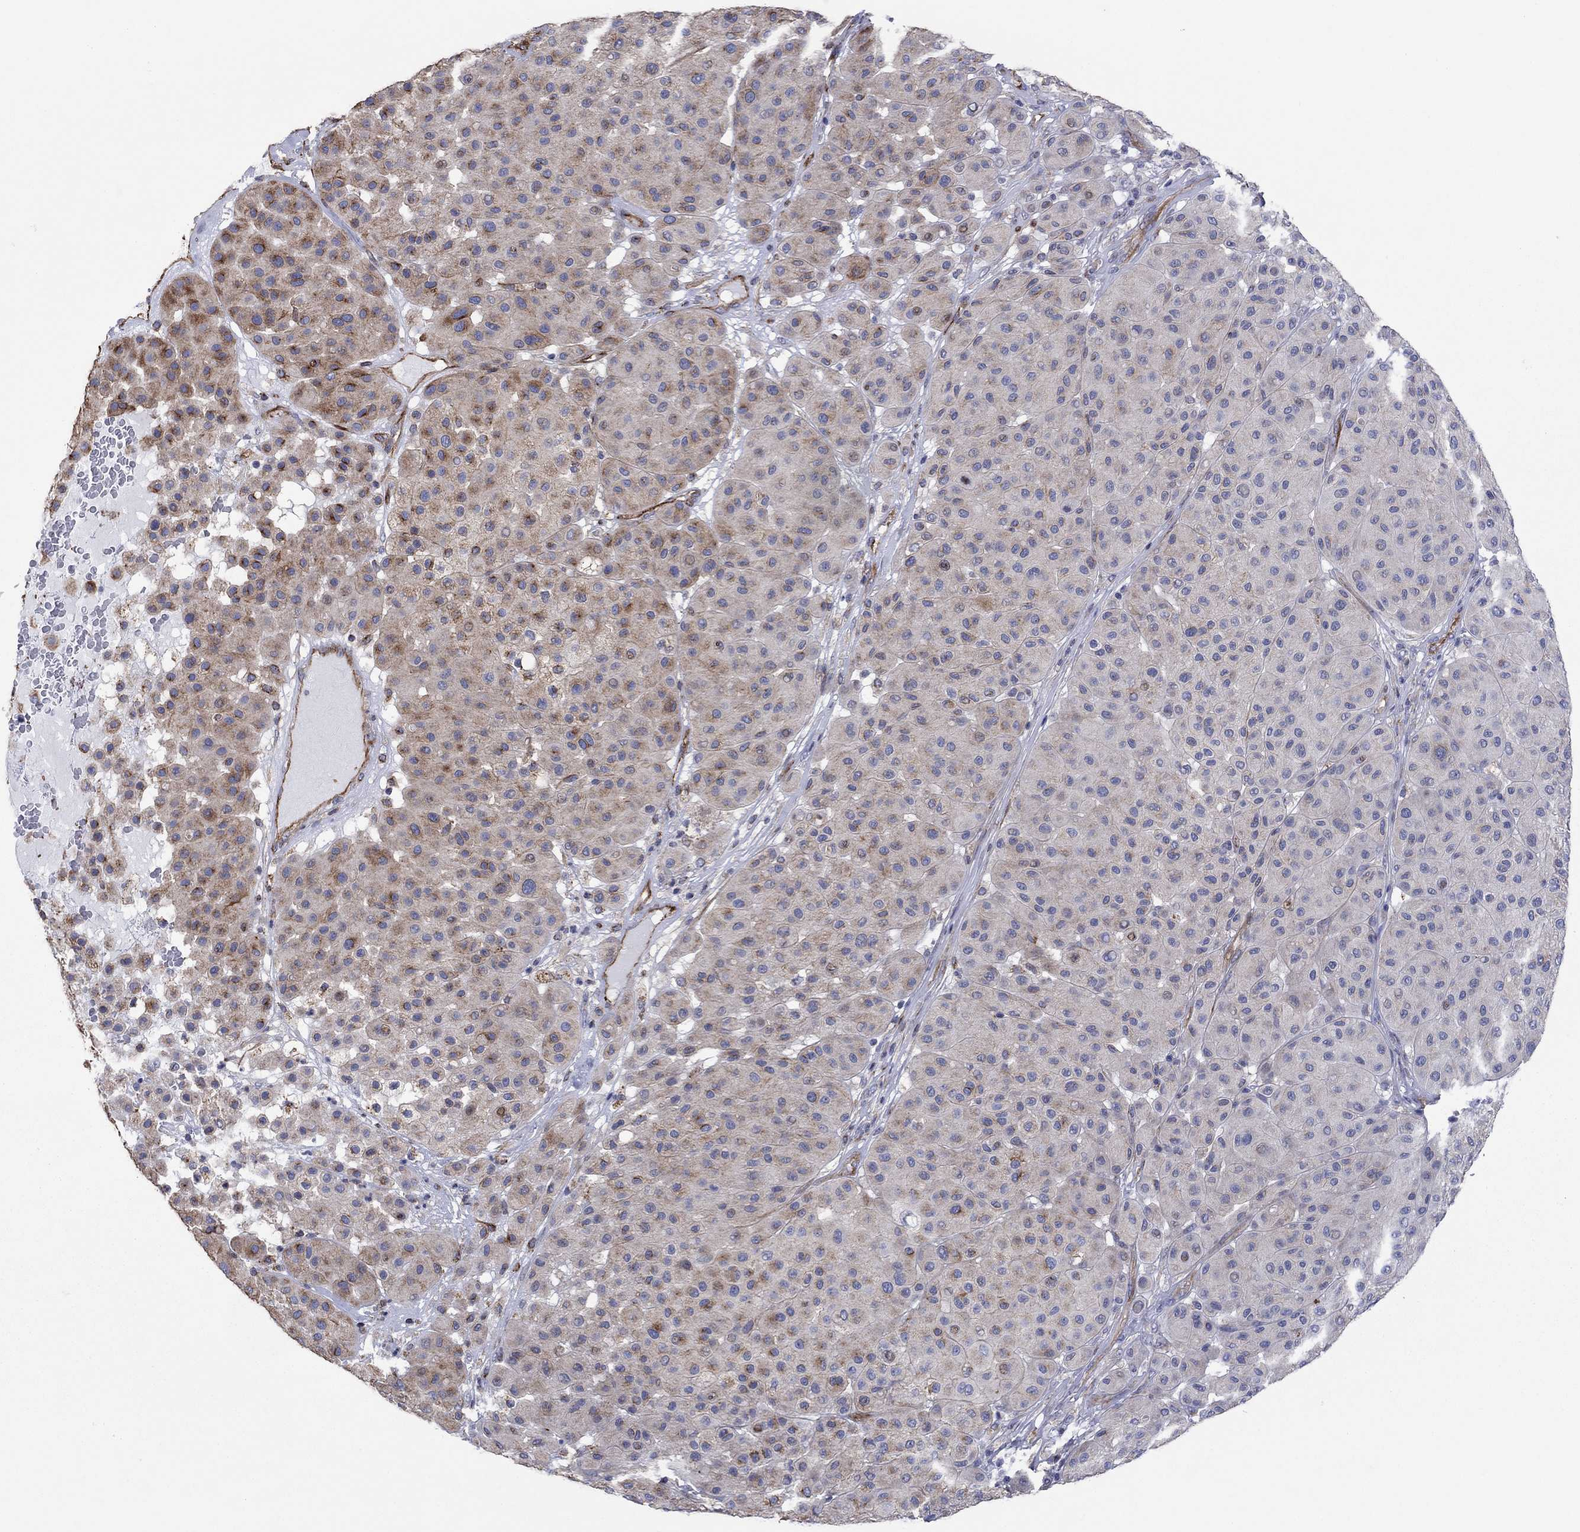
{"staining": {"intensity": "strong", "quantity": "<25%", "location": "cytoplasmic/membranous"}, "tissue": "melanoma", "cell_type": "Tumor cells", "image_type": "cancer", "snomed": [{"axis": "morphology", "description": "Malignant melanoma, Metastatic site"}, {"axis": "topography", "description": "Smooth muscle"}], "caption": "A brown stain shows strong cytoplasmic/membranous staining of a protein in malignant melanoma (metastatic site) tumor cells.", "gene": "TPRN", "patient": {"sex": "male", "age": 41}}